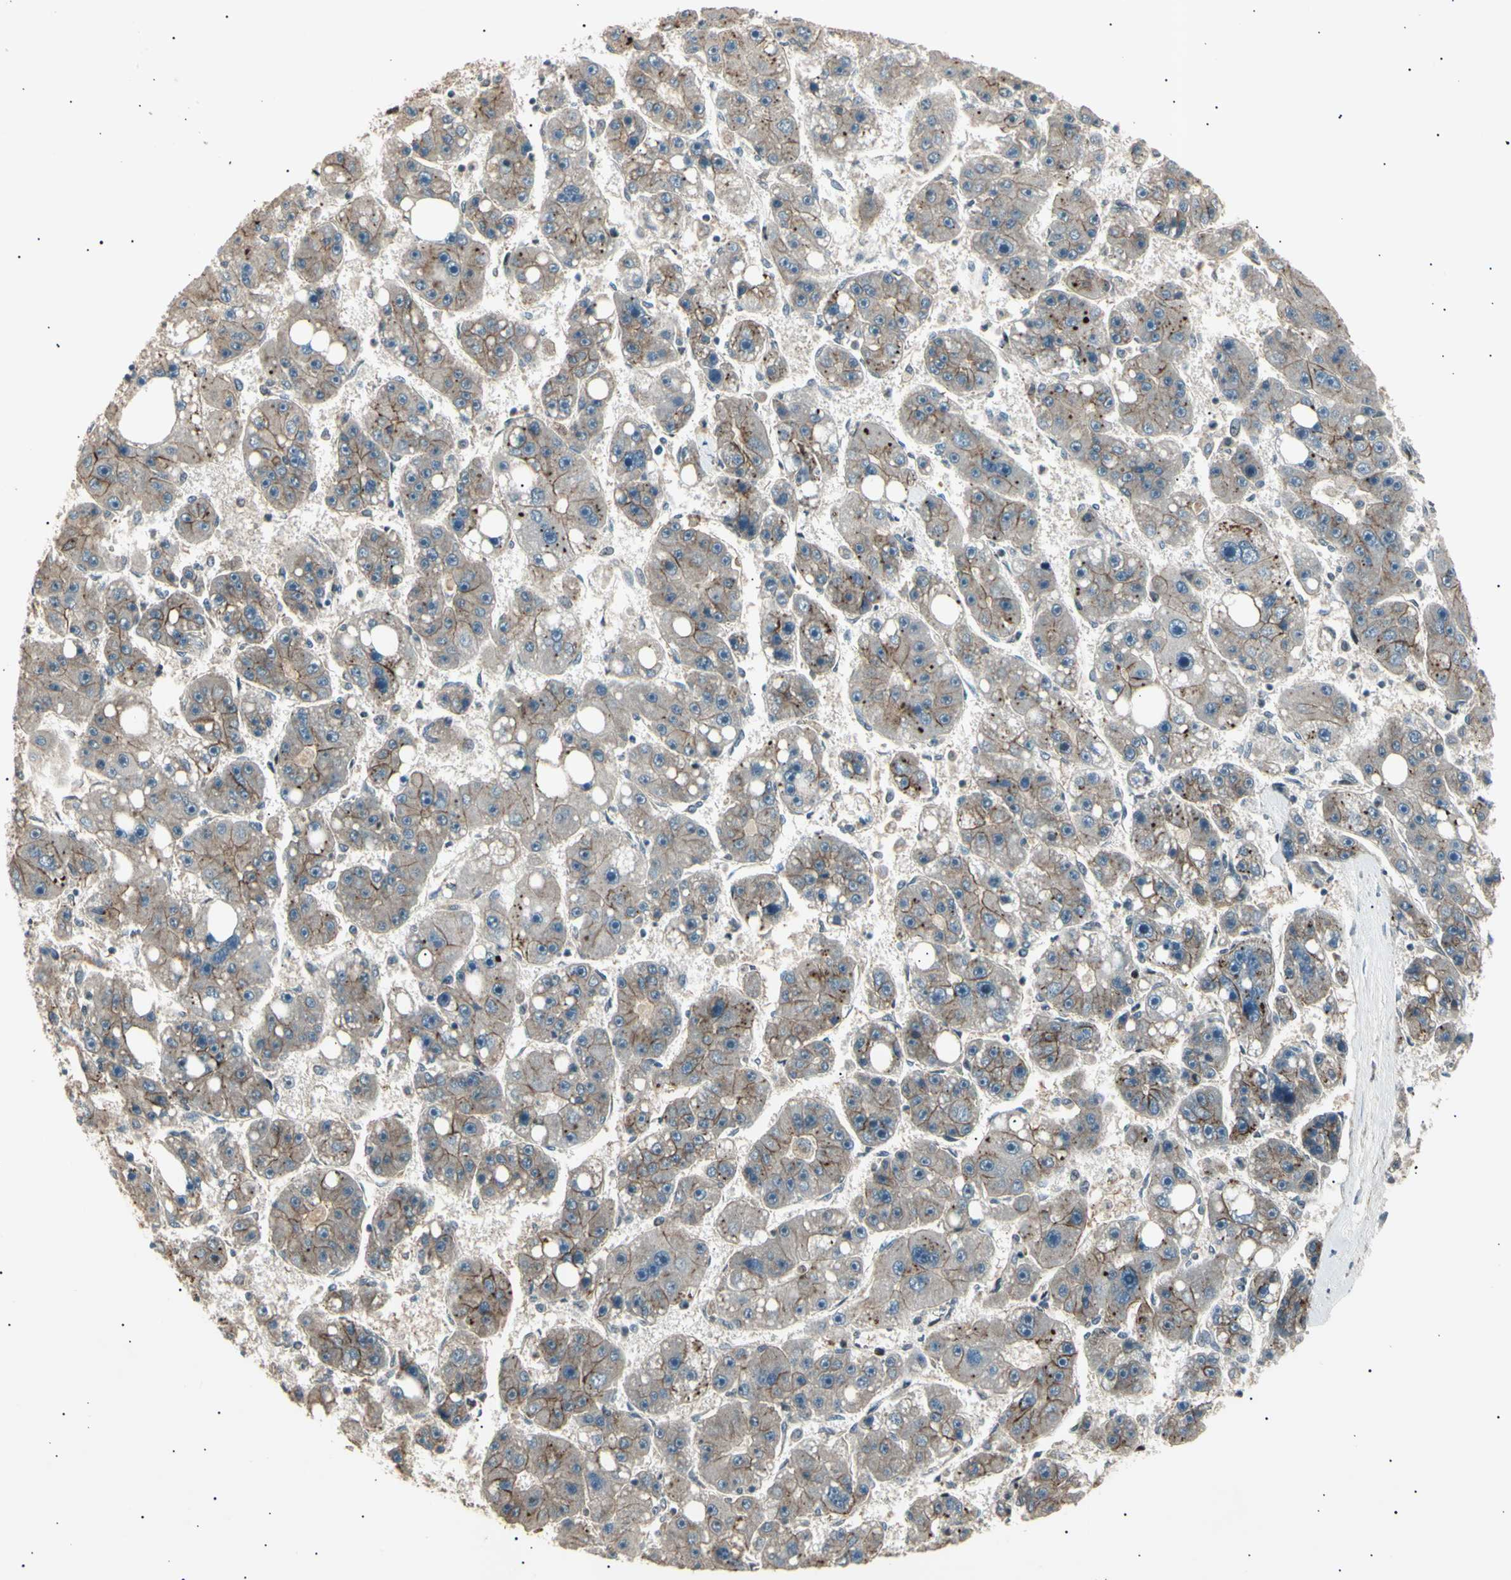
{"staining": {"intensity": "weak", "quantity": "25%-75%", "location": "cytoplasmic/membranous"}, "tissue": "liver cancer", "cell_type": "Tumor cells", "image_type": "cancer", "snomed": [{"axis": "morphology", "description": "Carcinoma, Hepatocellular, NOS"}, {"axis": "topography", "description": "Liver"}], "caption": "Human liver cancer (hepatocellular carcinoma) stained for a protein (brown) reveals weak cytoplasmic/membranous positive positivity in about 25%-75% of tumor cells.", "gene": "NUAK2", "patient": {"sex": "female", "age": 61}}